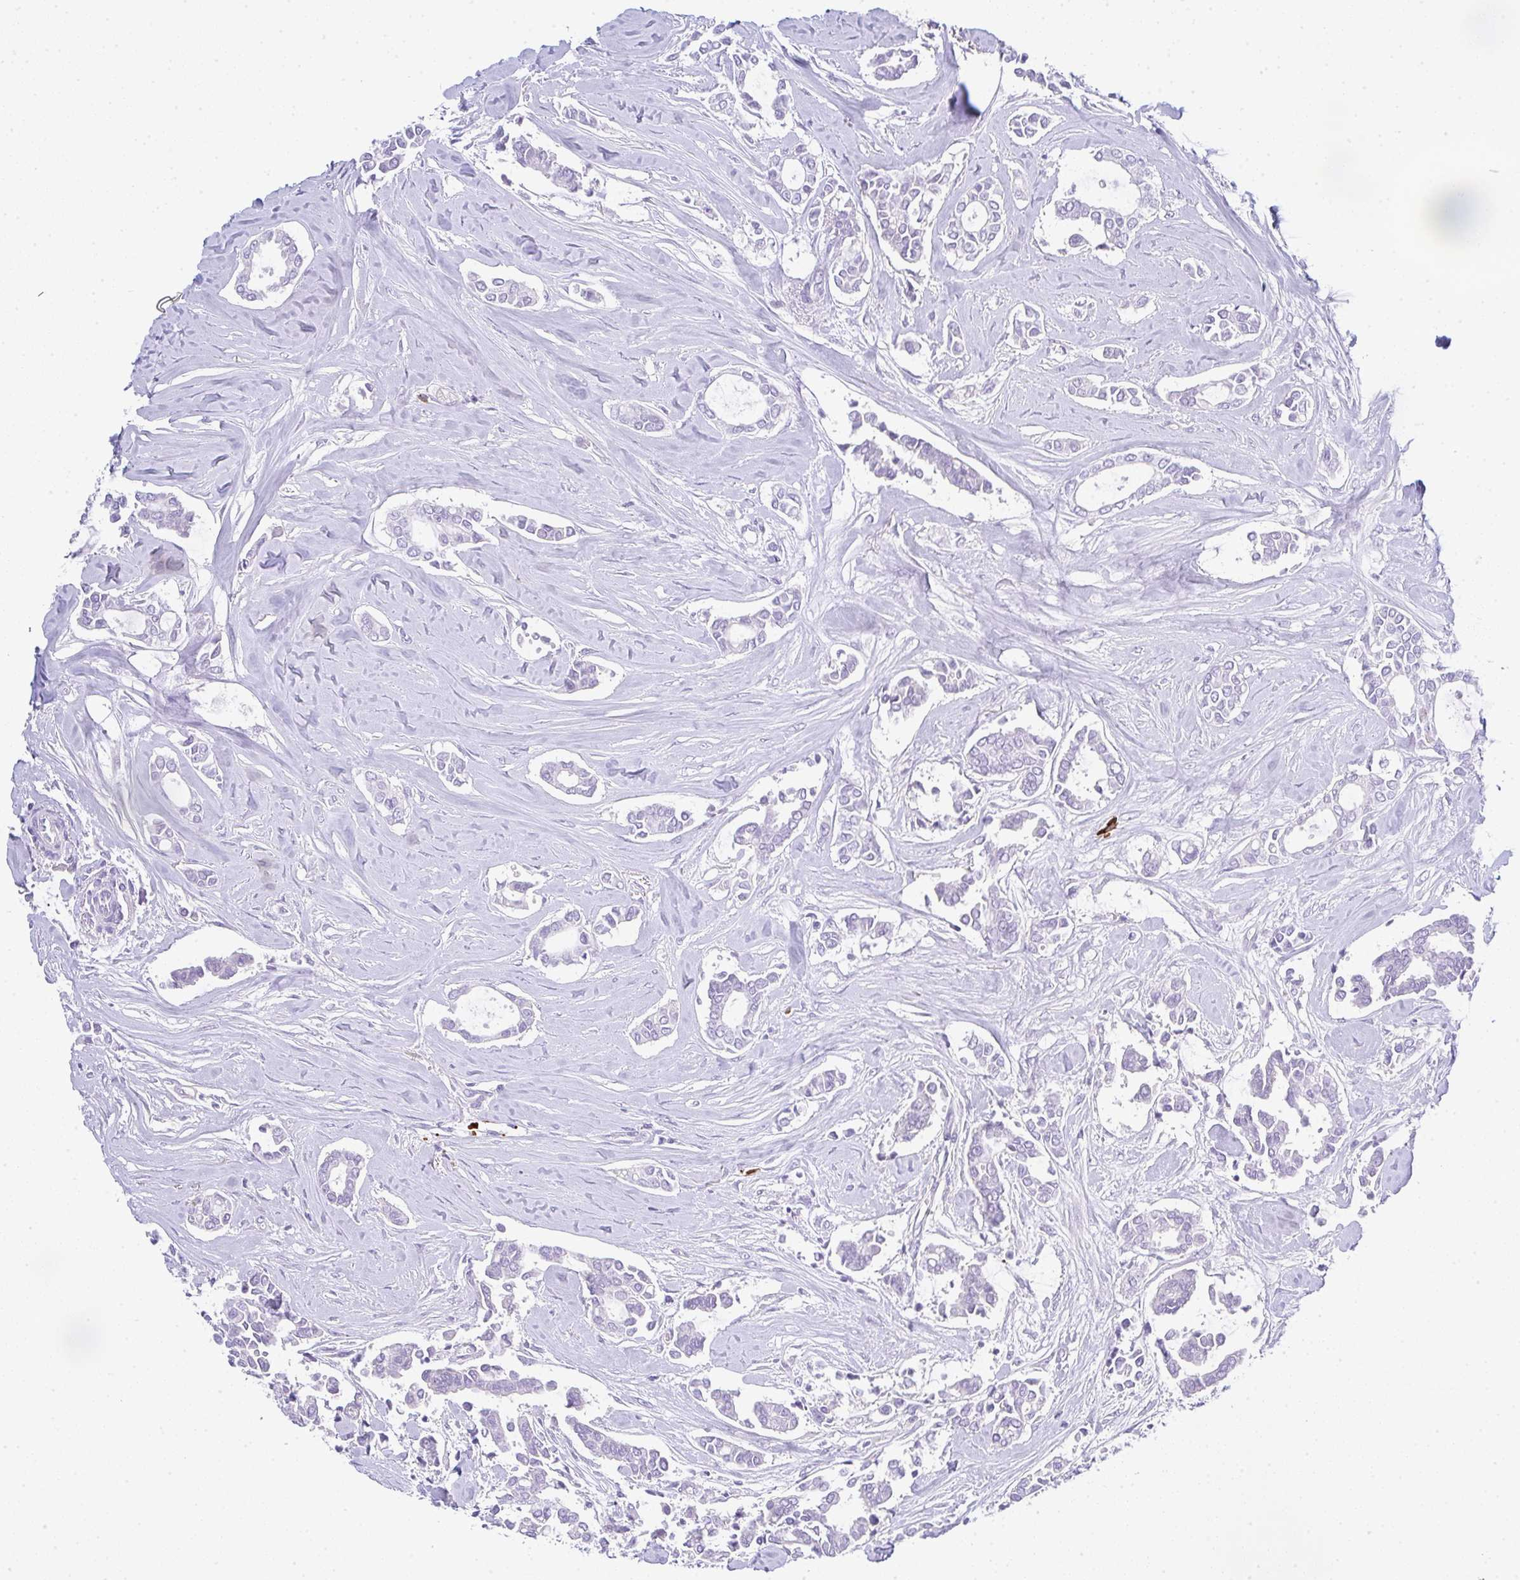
{"staining": {"intensity": "negative", "quantity": "none", "location": "none"}, "tissue": "breast cancer", "cell_type": "Tumor cells", "image_type": "cancer", "snomed": [{"axis": "morphology", "description": "Duct carcinoma"}, {"axis": "topography", "description": "Breast"}], "caption": "Immunohistochemistry micrograph of neoplastic tissue: invasive ductal carcinoma (breast) stained with DAB displays no significant protein positivity in tumor cells.", "gene": "CACNA1S", "patient": {"sex": "female", "age": 84}}